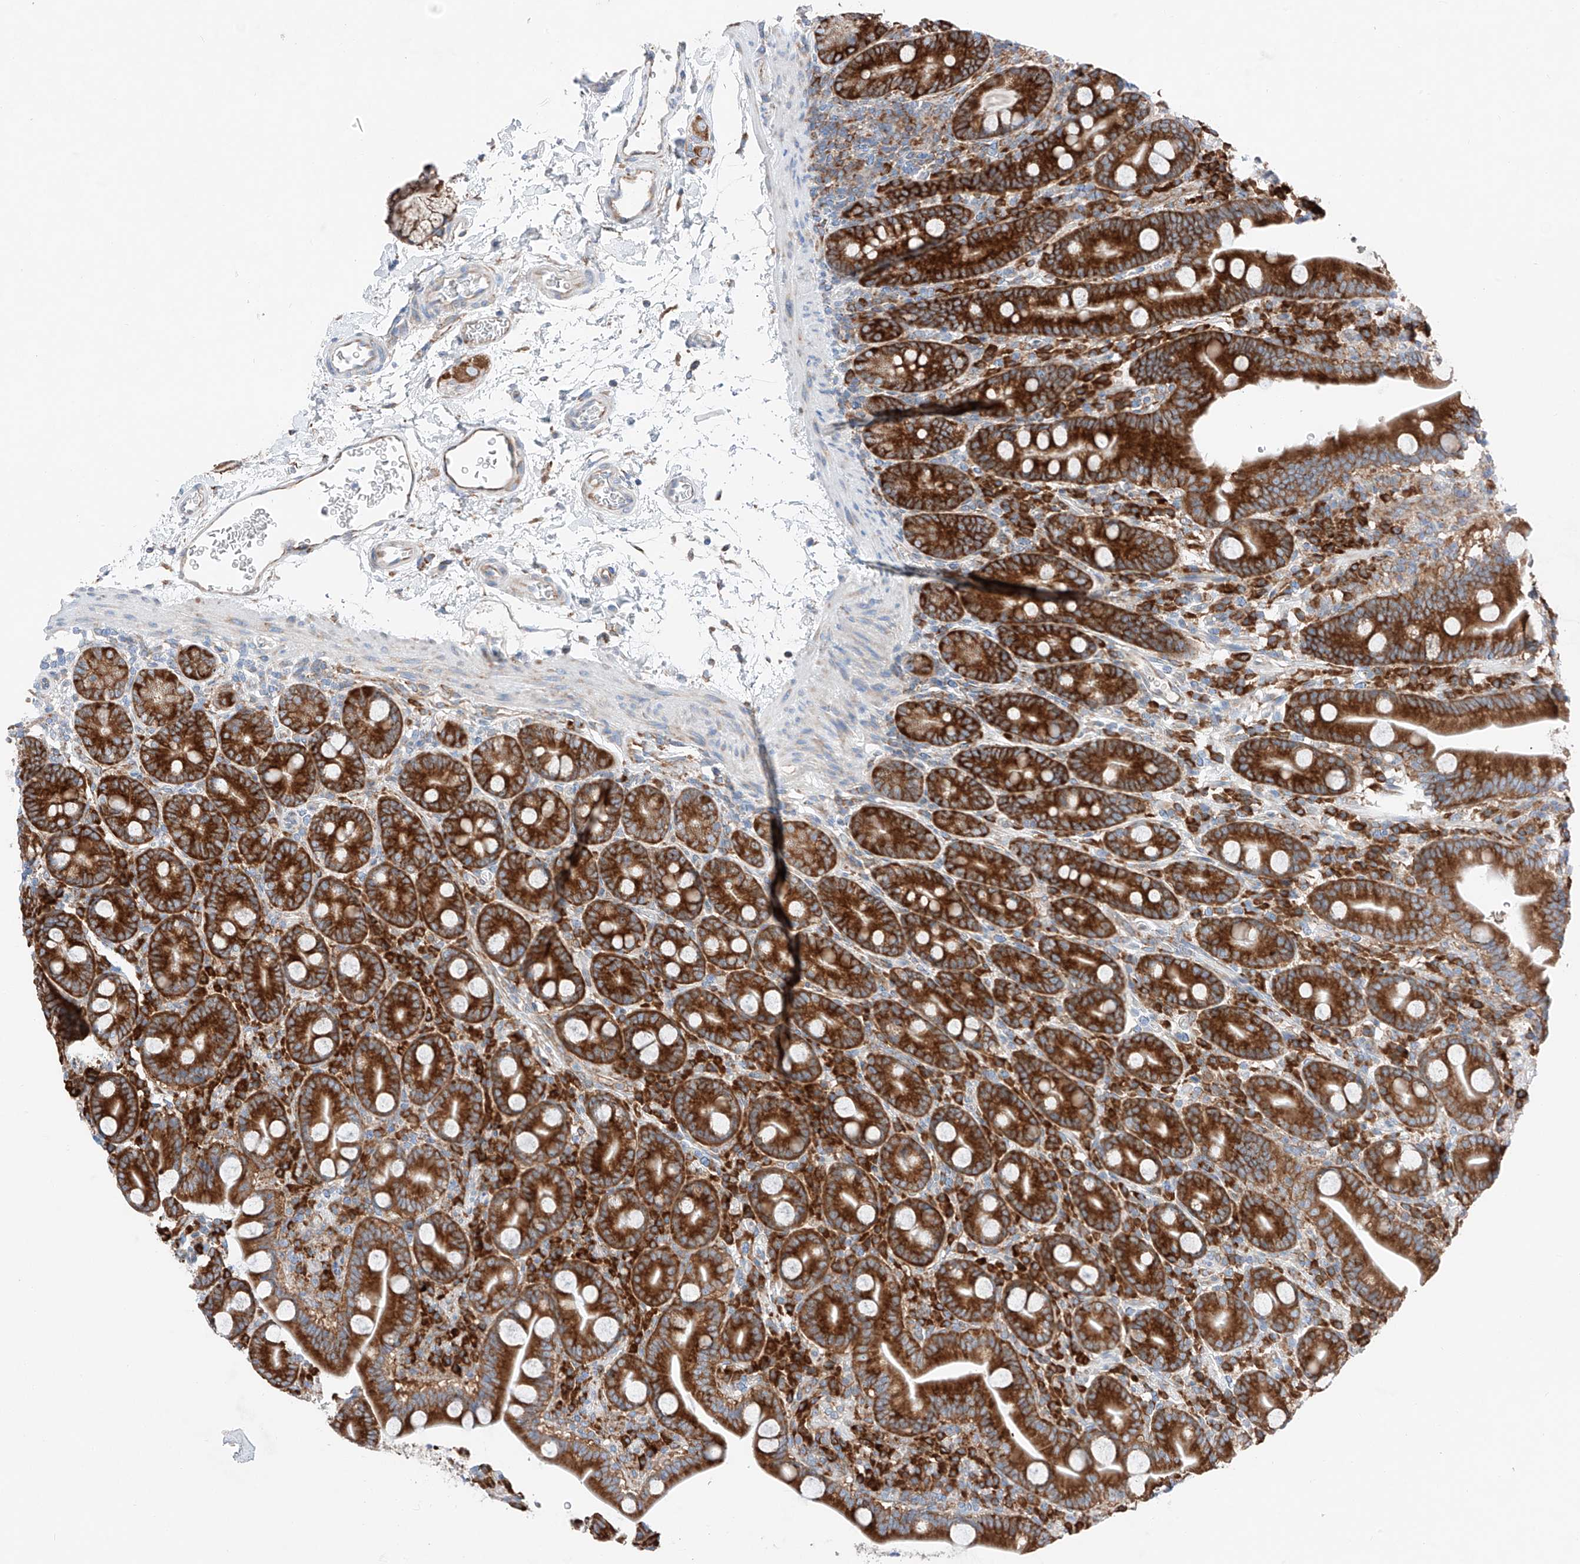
{"staining": {"intensity": "strong", "quantity": ">75%", "location": "cytoplasmic/membranous"}, "tissue": "duodenum", "cell_type": "Glandular cells", "image_type": "normal", "snomed": [{"axis": "morphology", "description": "Normal tissue, NOS"}, {"axis": "topography", "description": "Duodenum"}], "caption": "Unremarkable duodenum demonstrates strong cytoplasmic/membranous staining in approximately >75% of glandular cells Nuclei are stained in blue..", "gene": "CRELD1", "patient": {"sex": "male", "age": 35}}